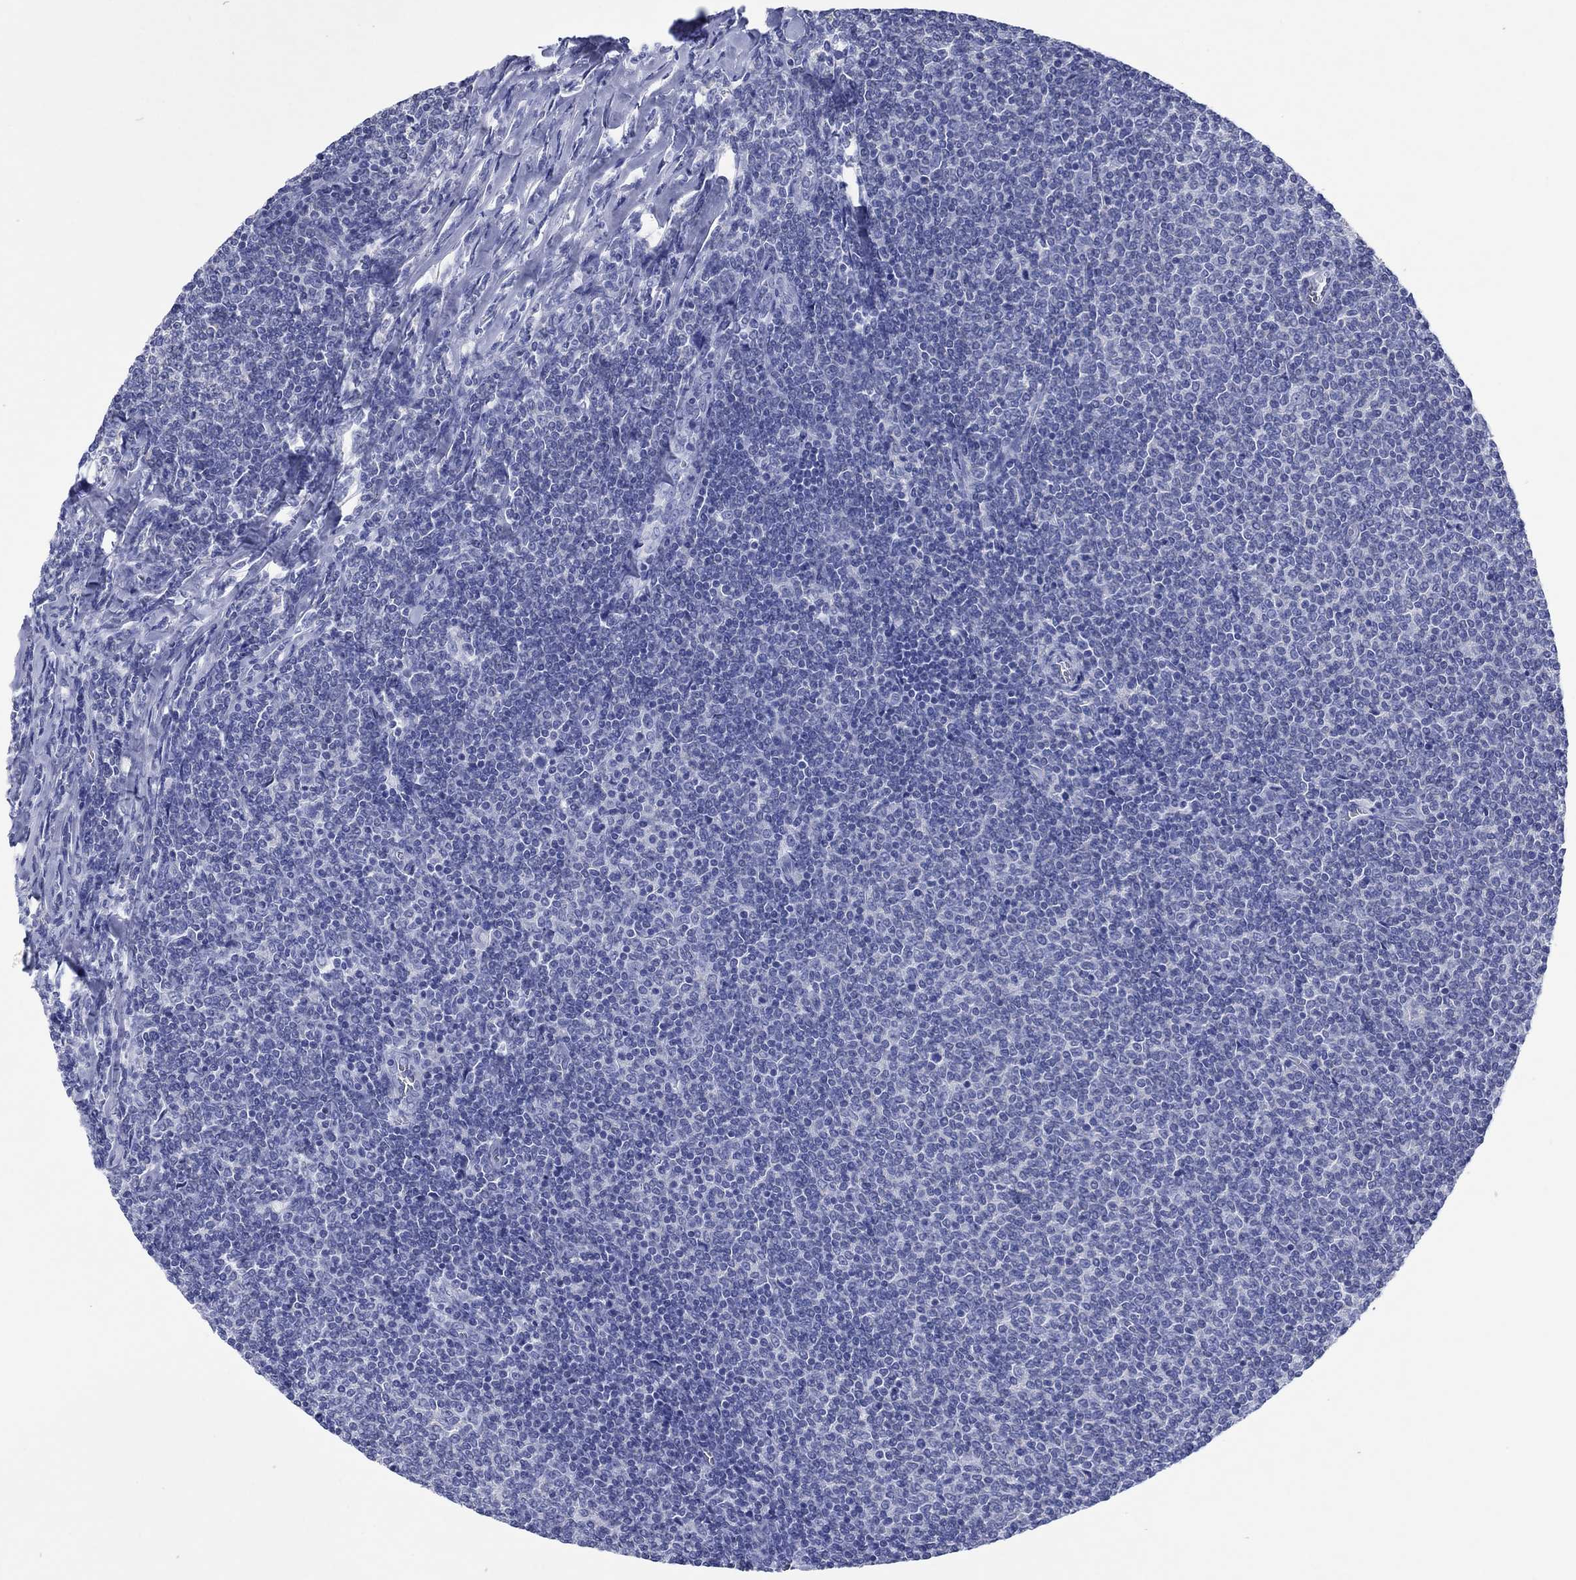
{"staining": {"intensity": "negative", "quantity": "none", "location": "none"}, "tissue": "lymphoma", "cell_type": "Tumor cells", "image_type": "cancer", "snomed": [{"axis": "morphology", "description": "Malignant lymphoma, non-Hodgkin's type, Low grade"}, {"axis": "topography", "description": "Lymph node"}], "caption": "A photomicrograph of human lymphoma is negative for staining in tumor cells.", "gene": "HCRT", "patient": {"sex": "male", "age": 52}}